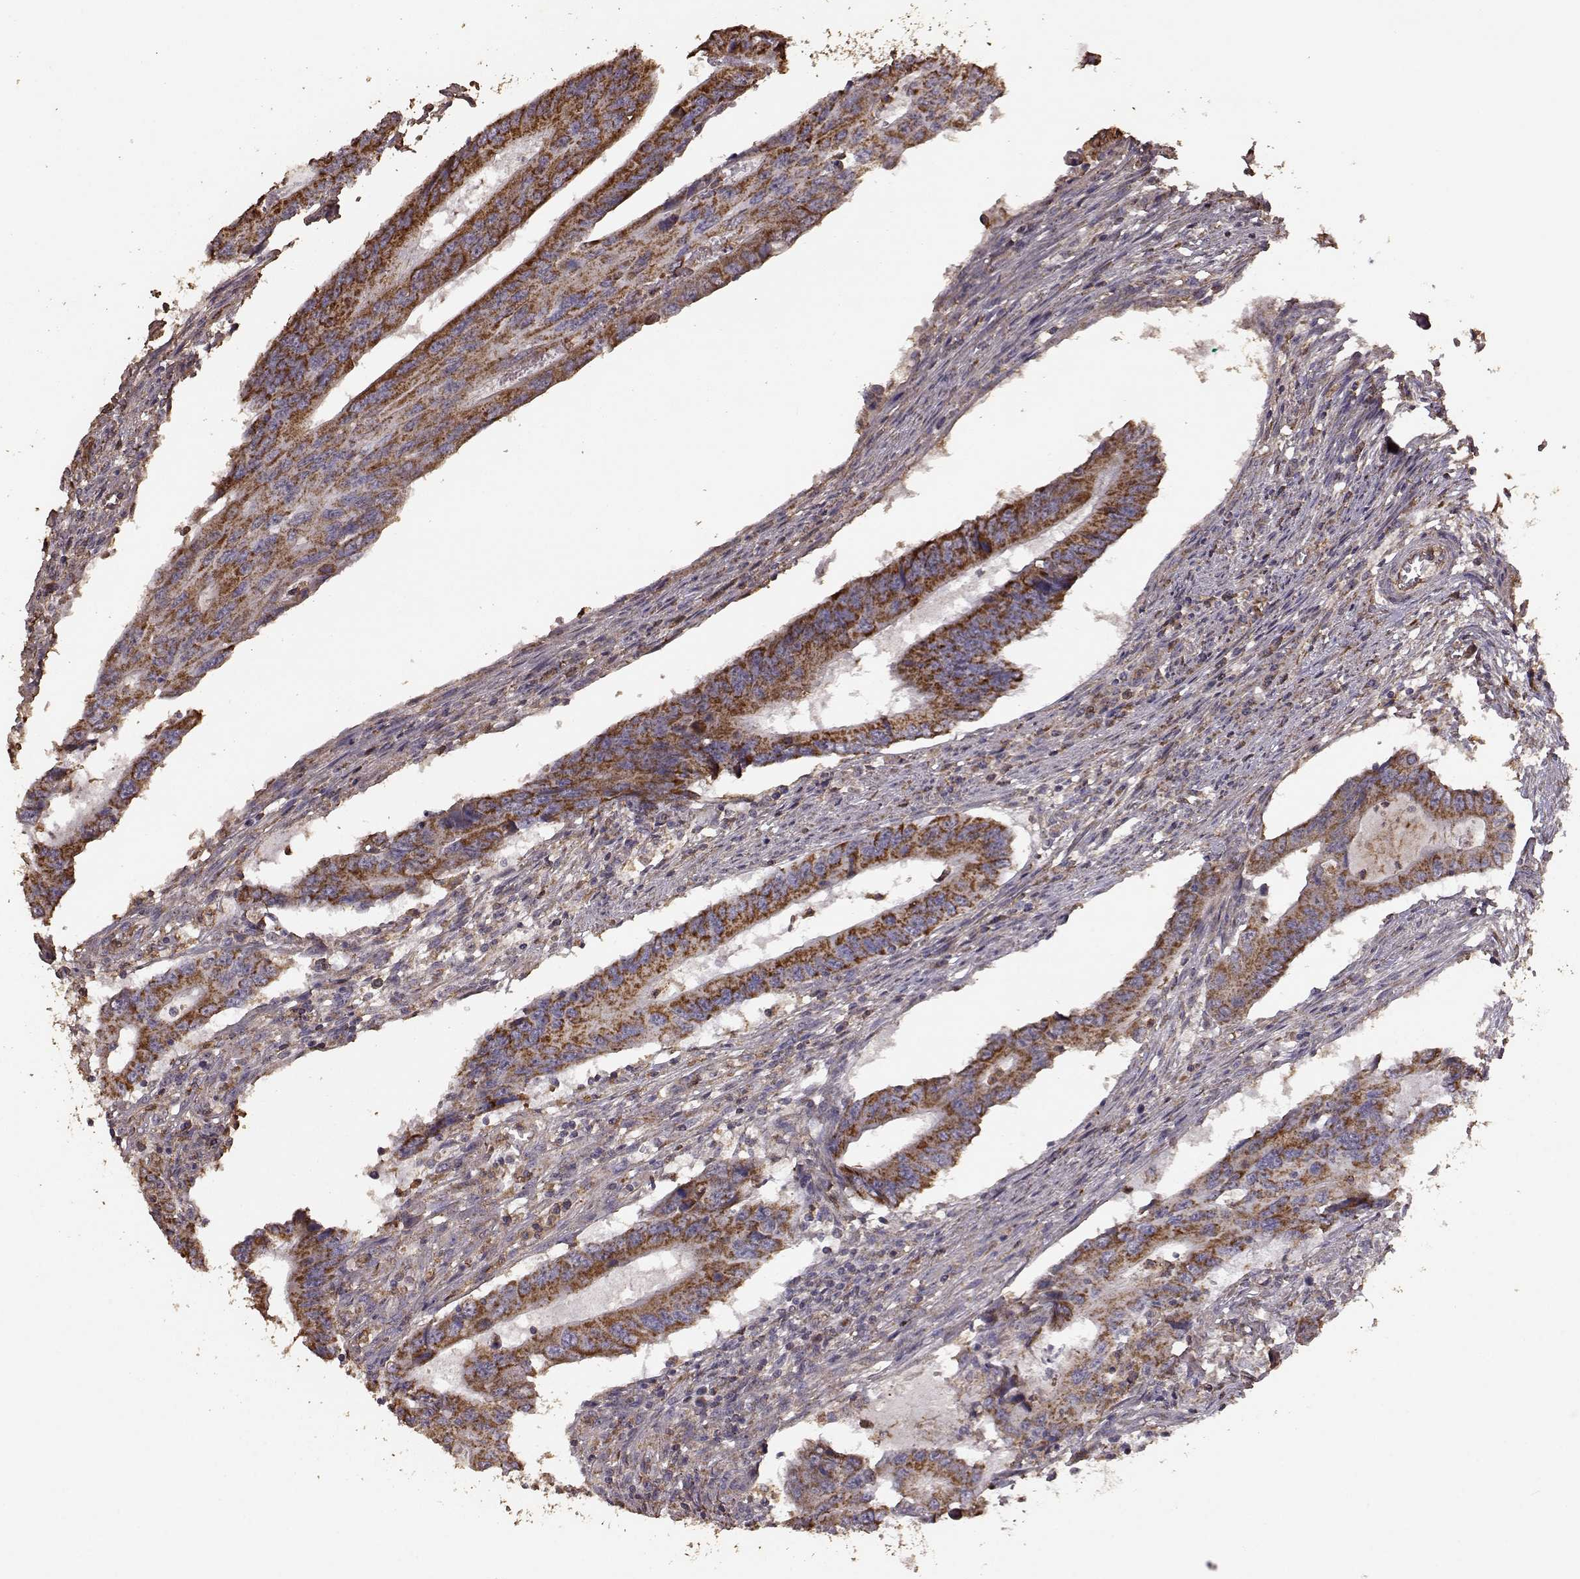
{"staining": {"intensity": "strong", "quantity": ">75%", "location": "cytoplasmic/membranous"}, "tissue": "colorectal cancer", "cell_type": "Tumor cells", "image_type": "cancer", "snomed": [{"axis": "morphology", "description": "Adenocarcinoma, NOS"}, {"axis": "topography", "description": "Colon"}], "caption": "Protein expression analysis of human colorectal cancer reveals strong cytoplasmic/membranous expression in approximately >75% of tumor cells.", "gene": "PTGES2", "patient": {"sex": "male", "age": 53}}